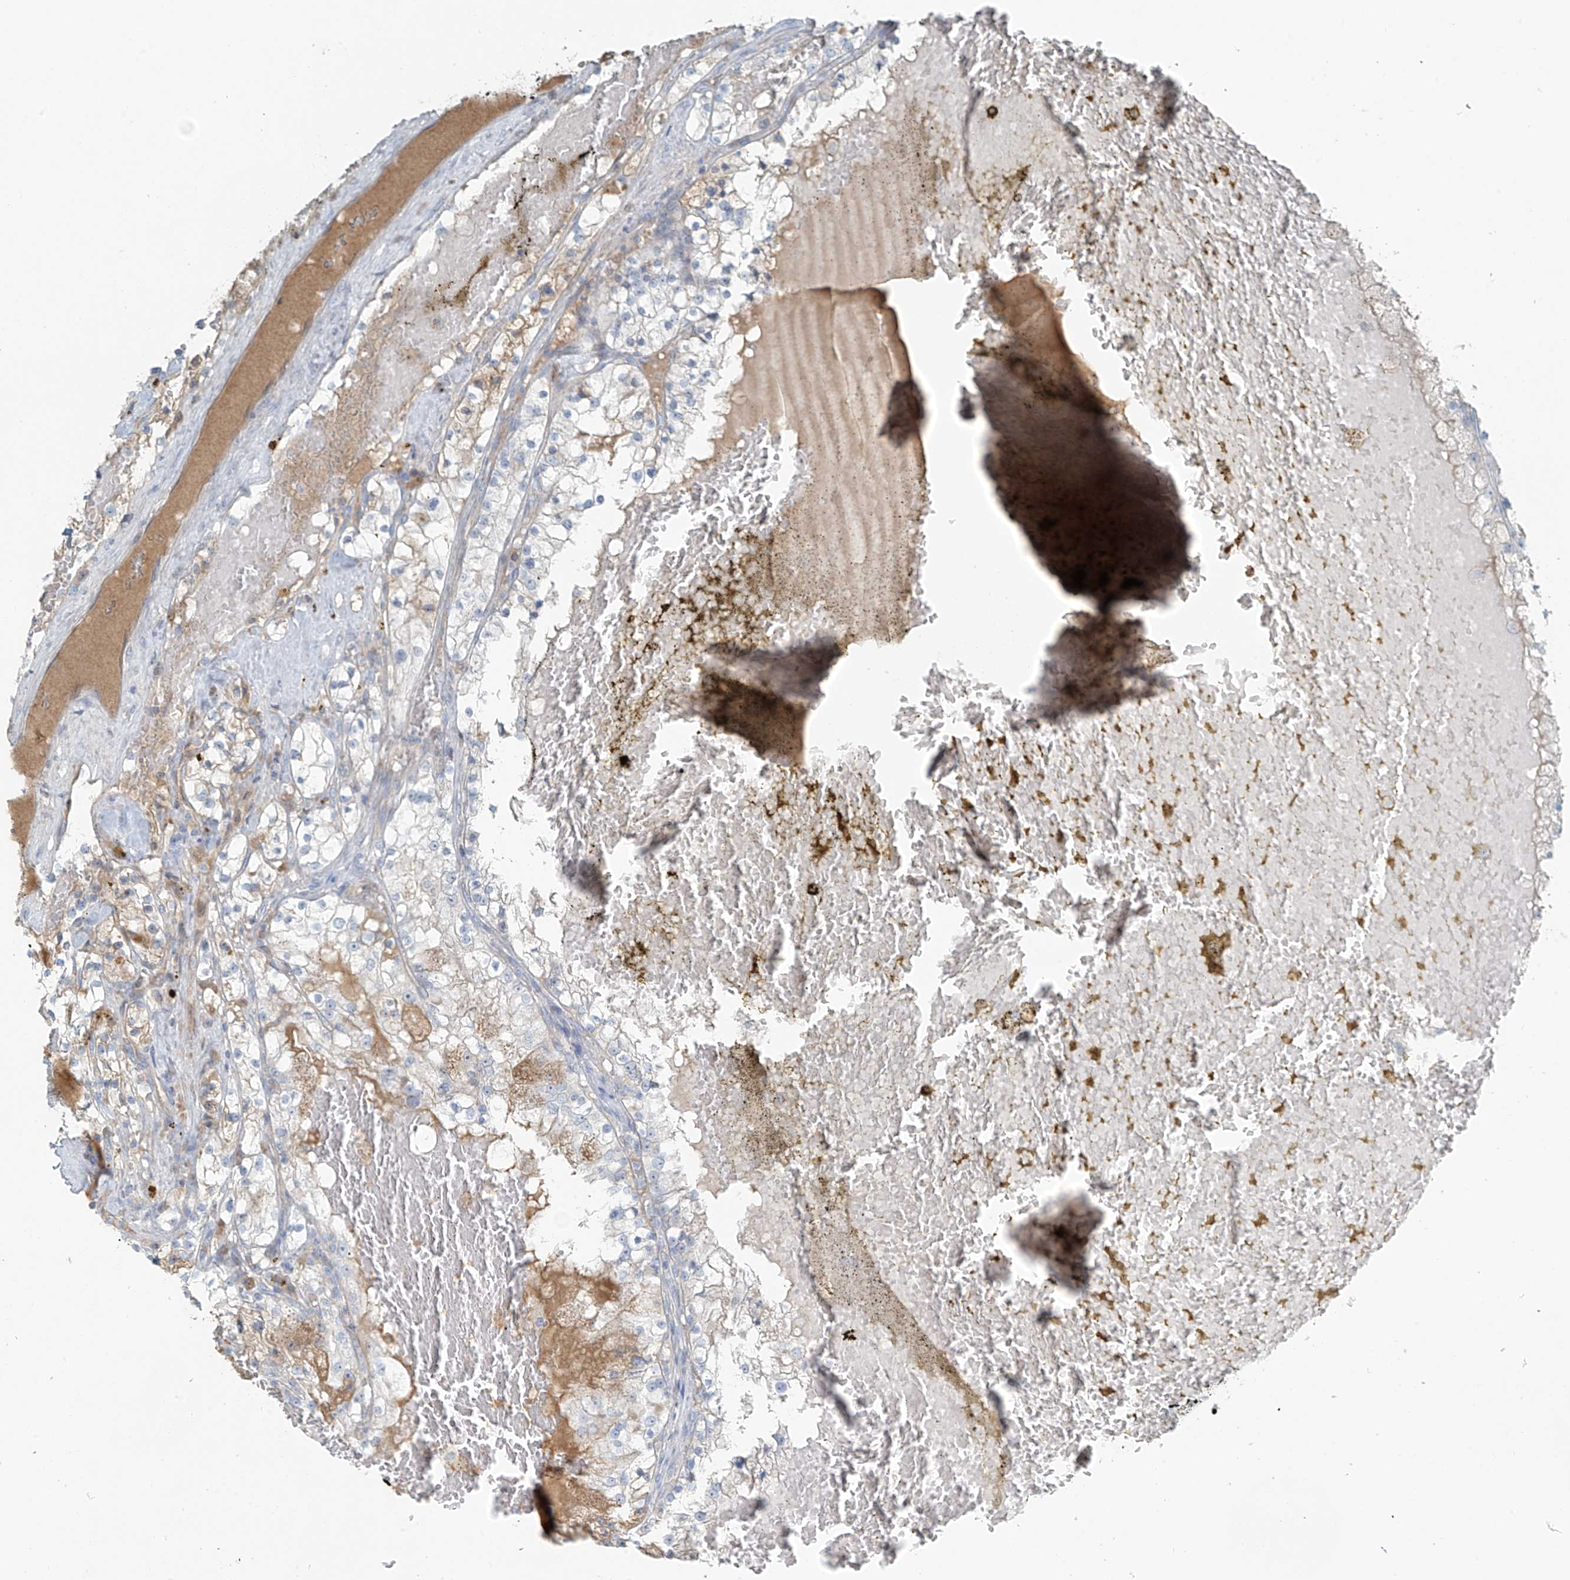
{"staining": {"intensity": "negative", "quantity": "none", "location": "none"}, "tissue": "renal cancer", "cell_type": "Tumor cells", "image_type": "cancer", "snomed": [{"axis": "morphology", "description": "Normal tissue, NOS"}, {"axis": "morphology", "description": "Adenocarcinoma, NOS"}, {"axis": "topography", "description": "Kidney"}], "caption": "Immunohistochemical staining of renal cancer demonstrates no significant staining in tumor cells. The staining is performed using DAB (3,3'-diaminobenzidine) brown chromogen with nuclei counter-stained in using hematoxylin.", "gene": "FAM131C", "patient": {"sex": "male", "age": 68}}